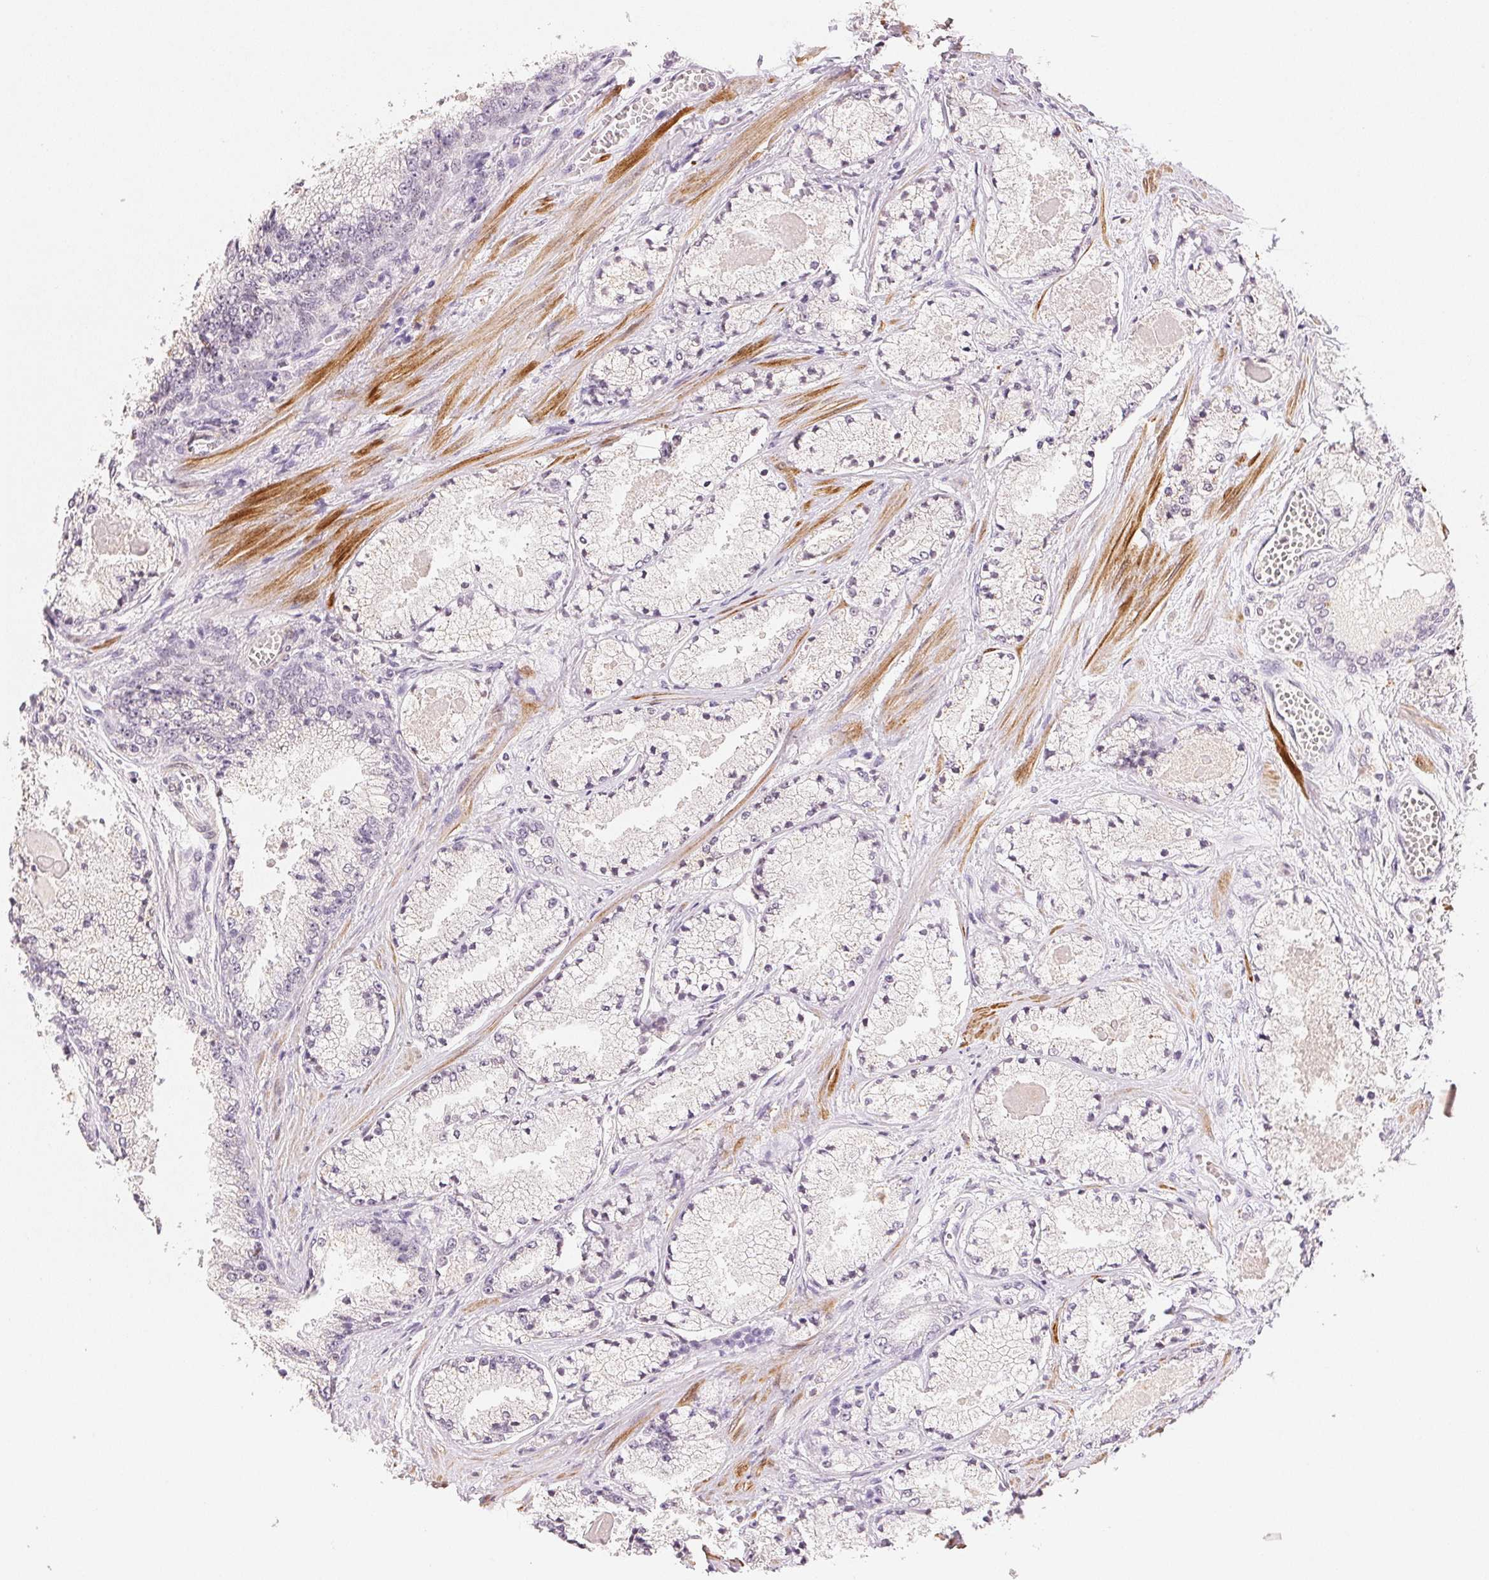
{"staining": {"intensity": "negative", "quantity": "none", "location": "none"}, "tissue": "prostate cancer", "cell_type": "Tumor cells", "image_type": "cancer", "snomed": [{"axis": "morphology", "description": "Adenocarcinoma, High grade"}, {"axis": "topography", "description": "Prostate"}], "caption": "The immunohistochemistry micrograph has no significant staining in tumor cells of prostate cancer (adenocarcinoma (high-grade)) tissue.", "gene": "SMTN", "patient": {"sex": "male", "age": 63}}